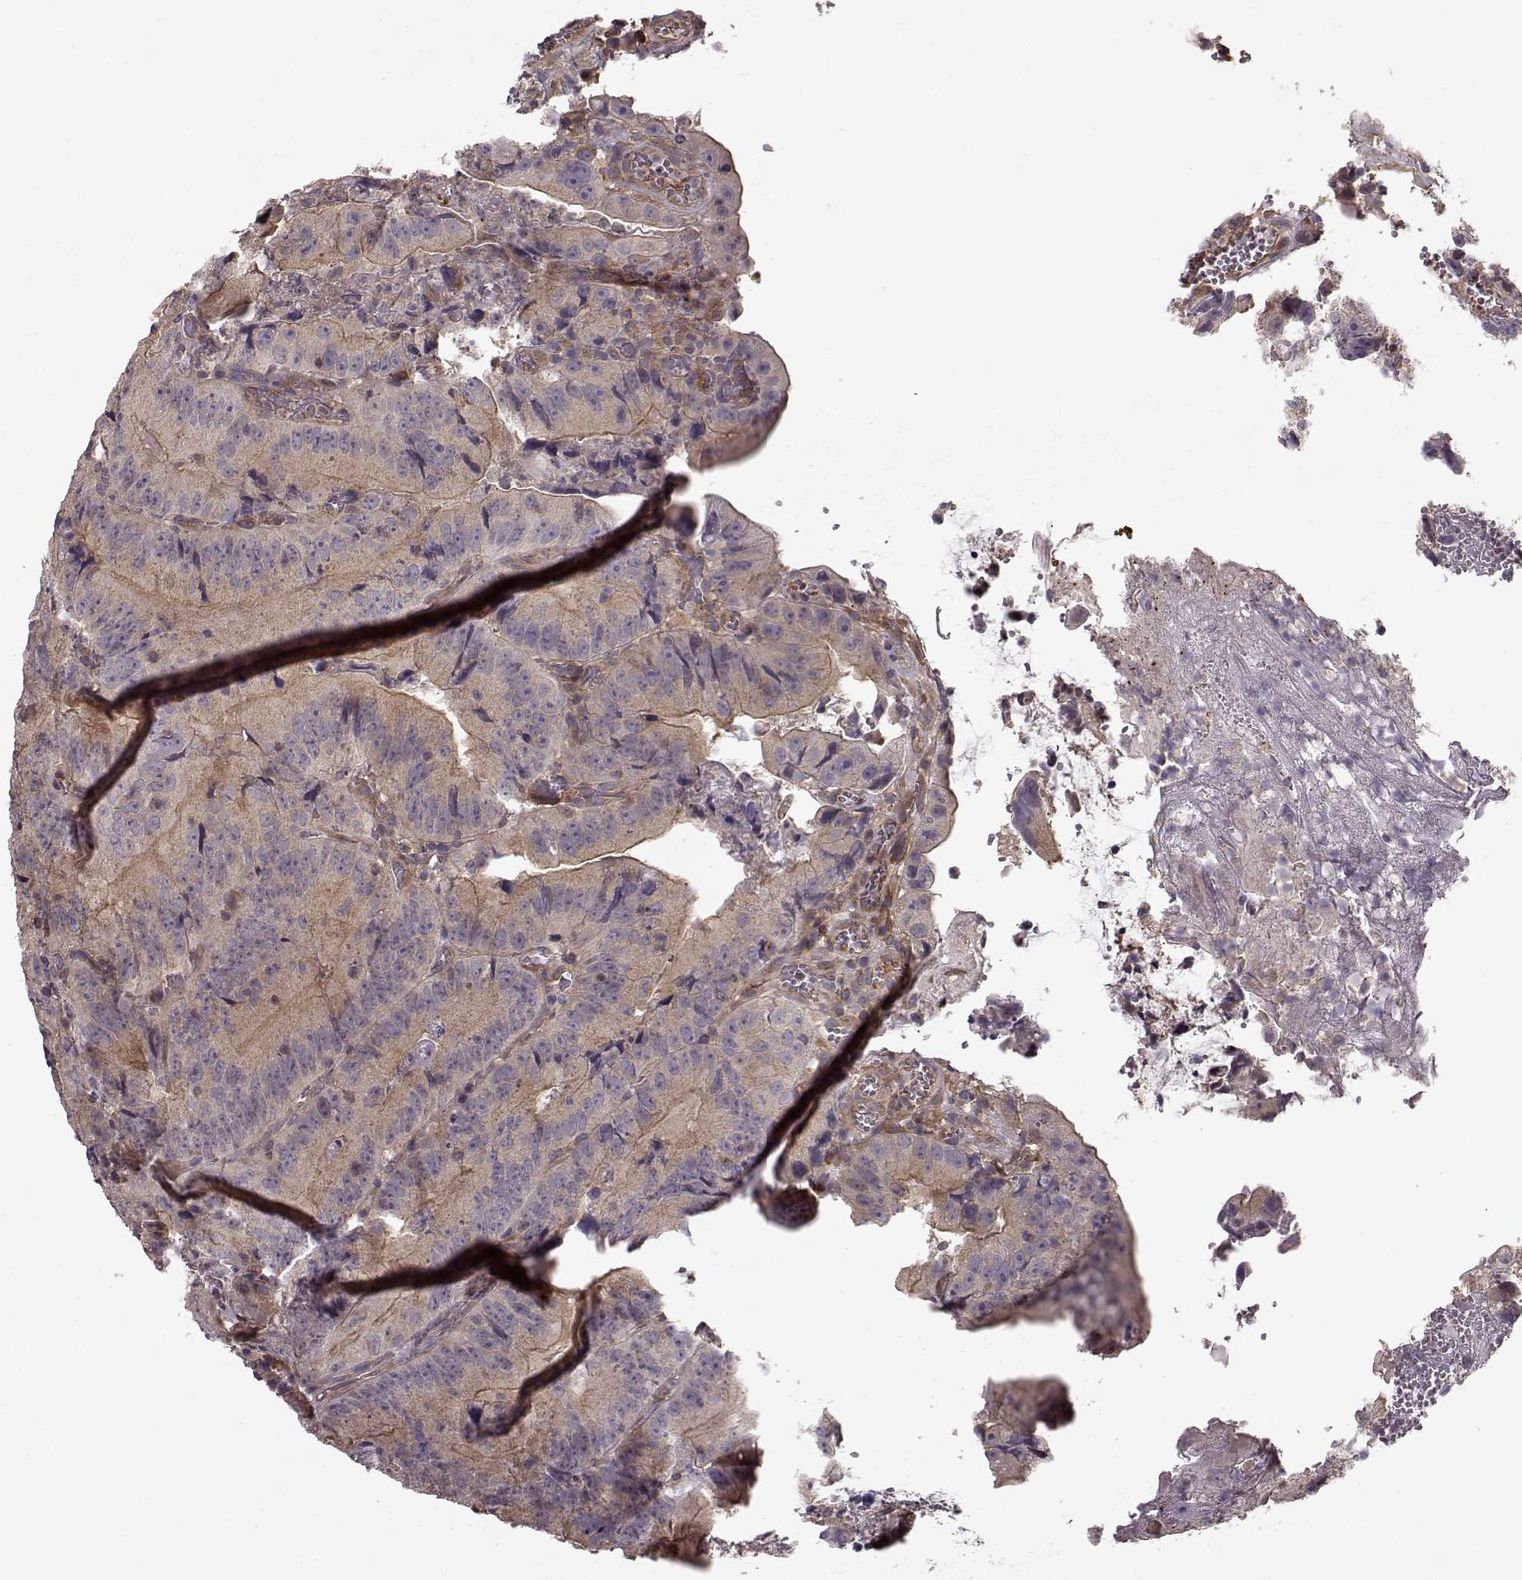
{"staining": {"intensity": "weak", "quantity": "<25%", "location": "cytoplasmic/membranous"}, "tissue": "colorectal cancer", "cell_type": "Tumor cells", "image_type": "cancer", "snomed": [{"axis": "morphology", "description": "Adenocarcinoma, NOS"}, {"axis": "topography", "description": "Colon"}], "caption": "High magnification brightfield microscopy of colorectal adenocarcinoma stained with DAB (3,3'-diaminobenzidine) (brown) and counterstained with hematoxylin (blue): tumor cells show no significant expression.", "gene": "SLAIN2", "patient": {"sex": "female", "age": 86}}